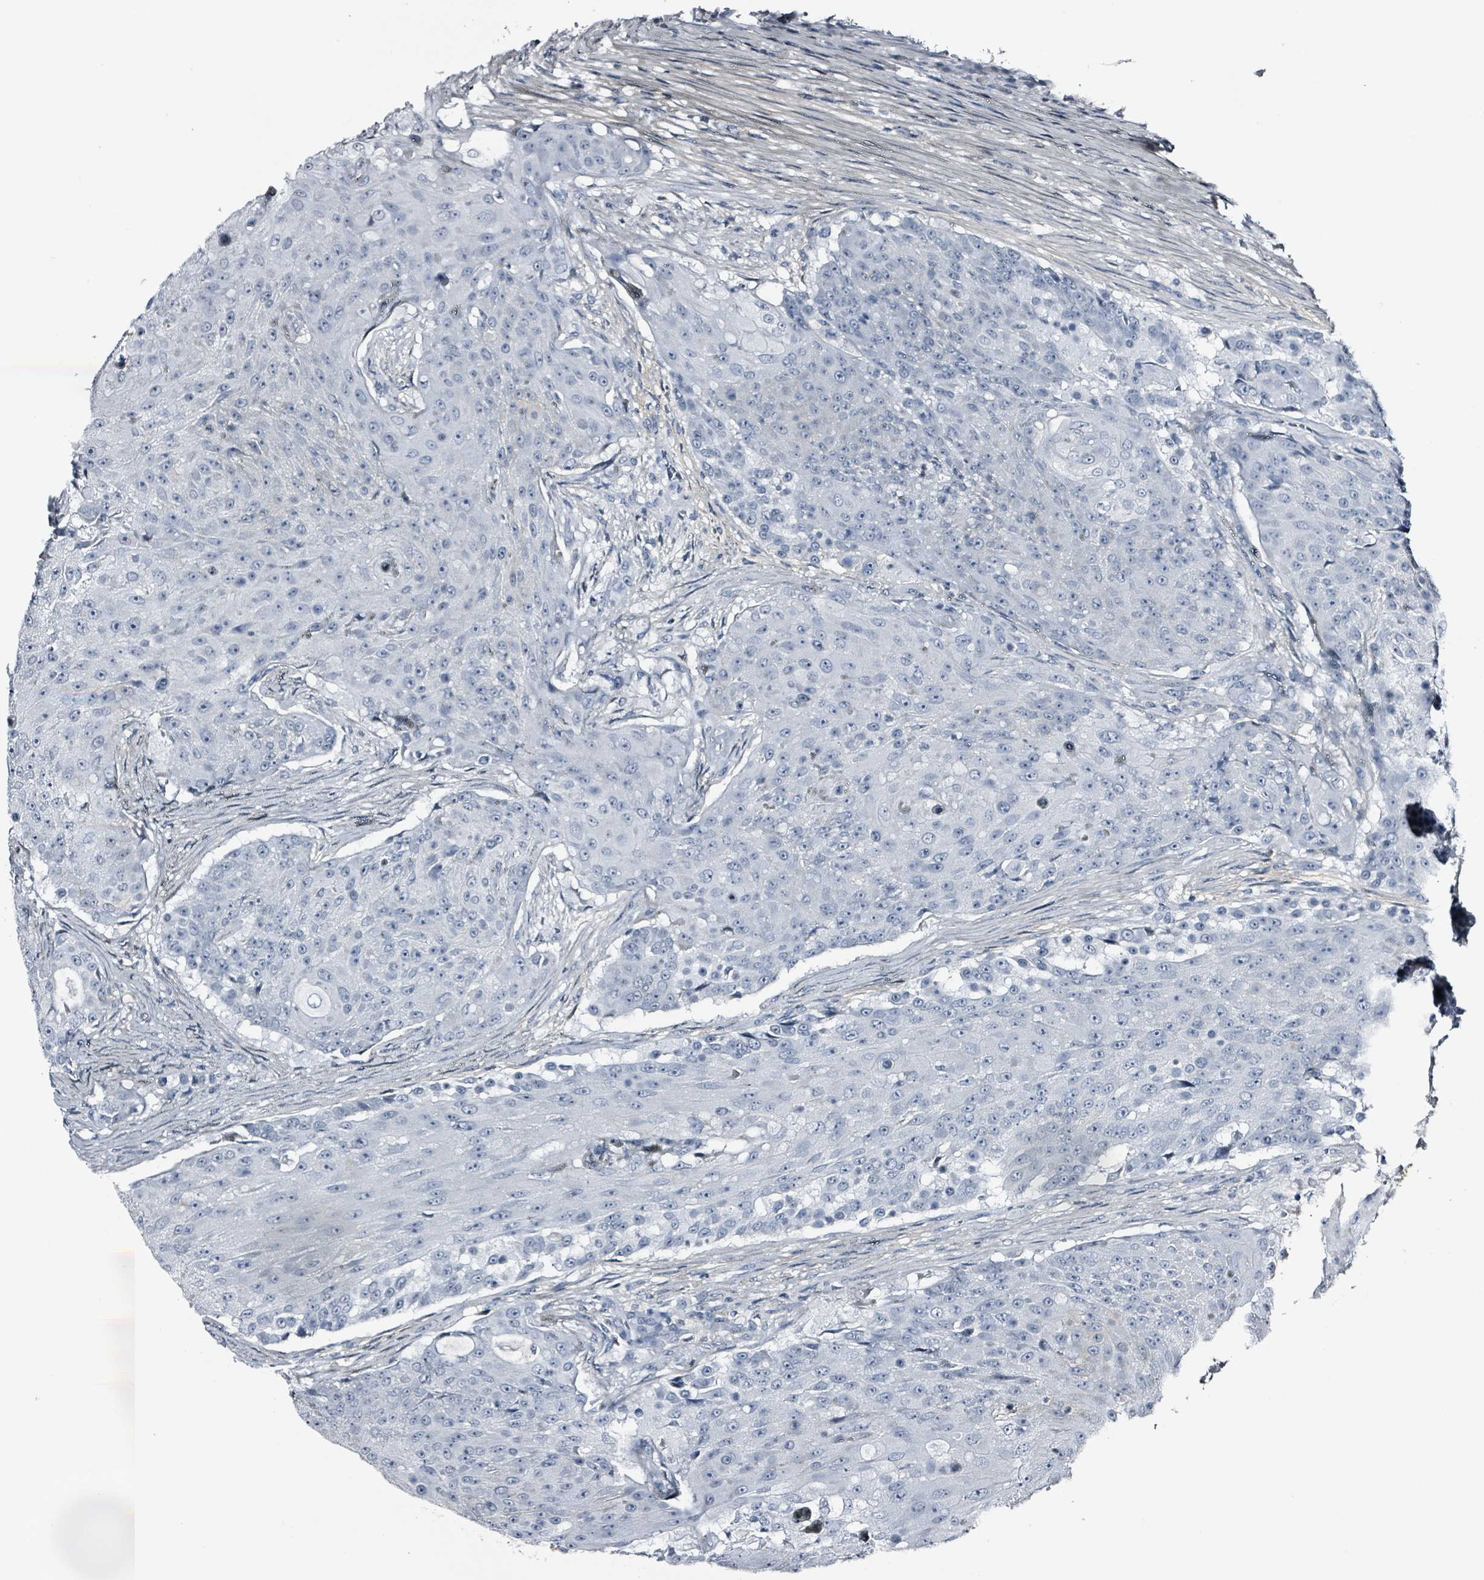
{"staining": {"intensity": "negative", "quantity": "none", "location": "none"}, "tissue": "urothelial cancer", "cell_type": "Tumor cells", "image_type": "cancer", "snomed": [{"axis": "morphology", "description": "Urothelial carcinoma, High grade"}, {"axis": "topography", "description": "Urinary bladder"}], "caption": "Tumor cells are negative for protein expression in human high-grade urothelial carcinoma.", "gene": "CA9", "patient": {"sex": "female", "age": 63}}